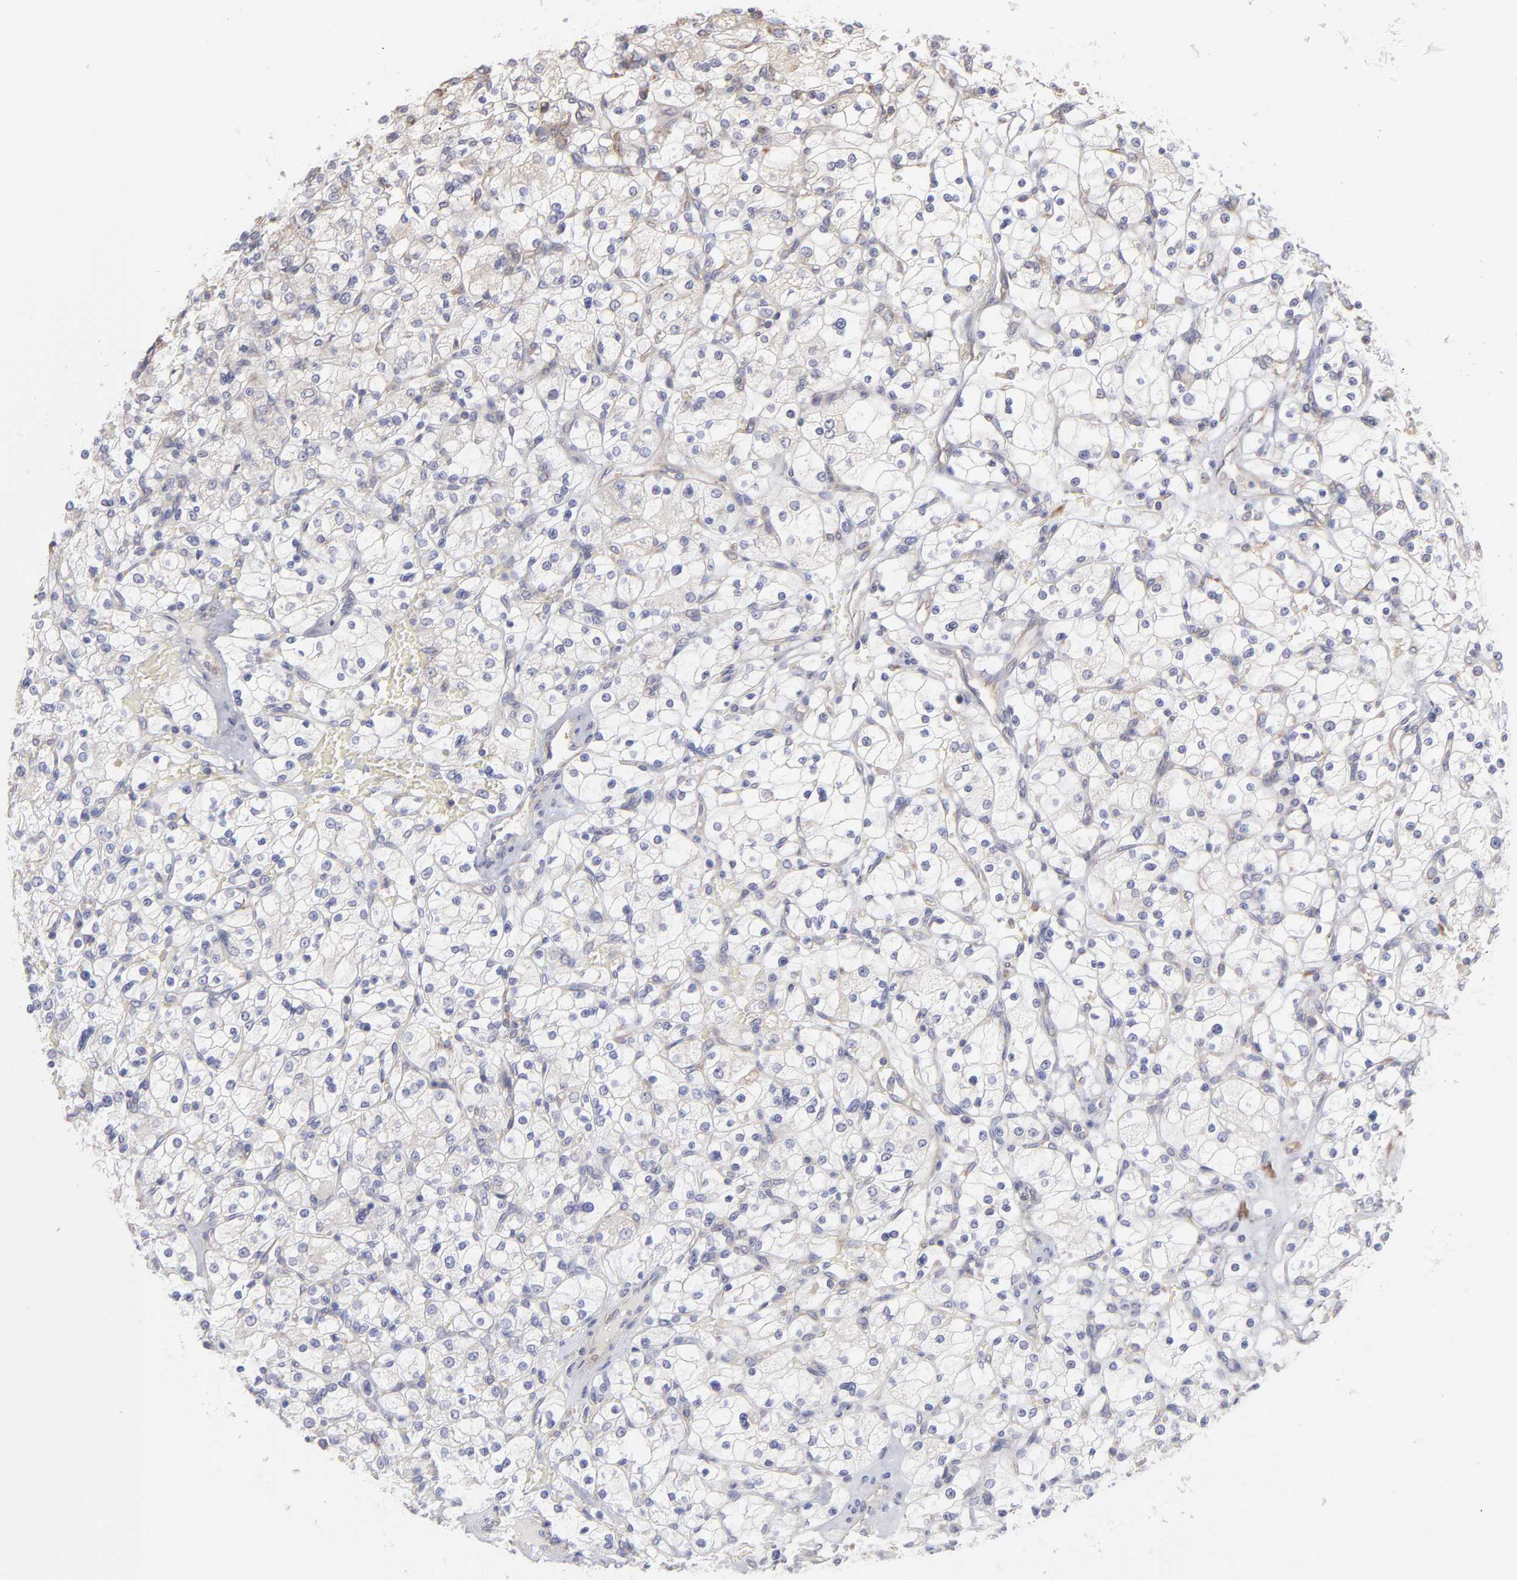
{"staining": {"intensity": "negative", "quantity": "none", "location": "none"}, "tissue": "renal cancer", "cell_type": "Tumor cells", "image_type": "cancer", "snomed": [{"axis": "morphology", "description": "Adenocarcinoma, NOS"}, {"axis": "topography", "description": "Kidney"}], "caption": "Renal adenocarcinoma was stained to show a protein in brown. There is no significant expression in tumor cells.", "gene": "RPLP0", "patient": {"sex": "female", "age": 83}}